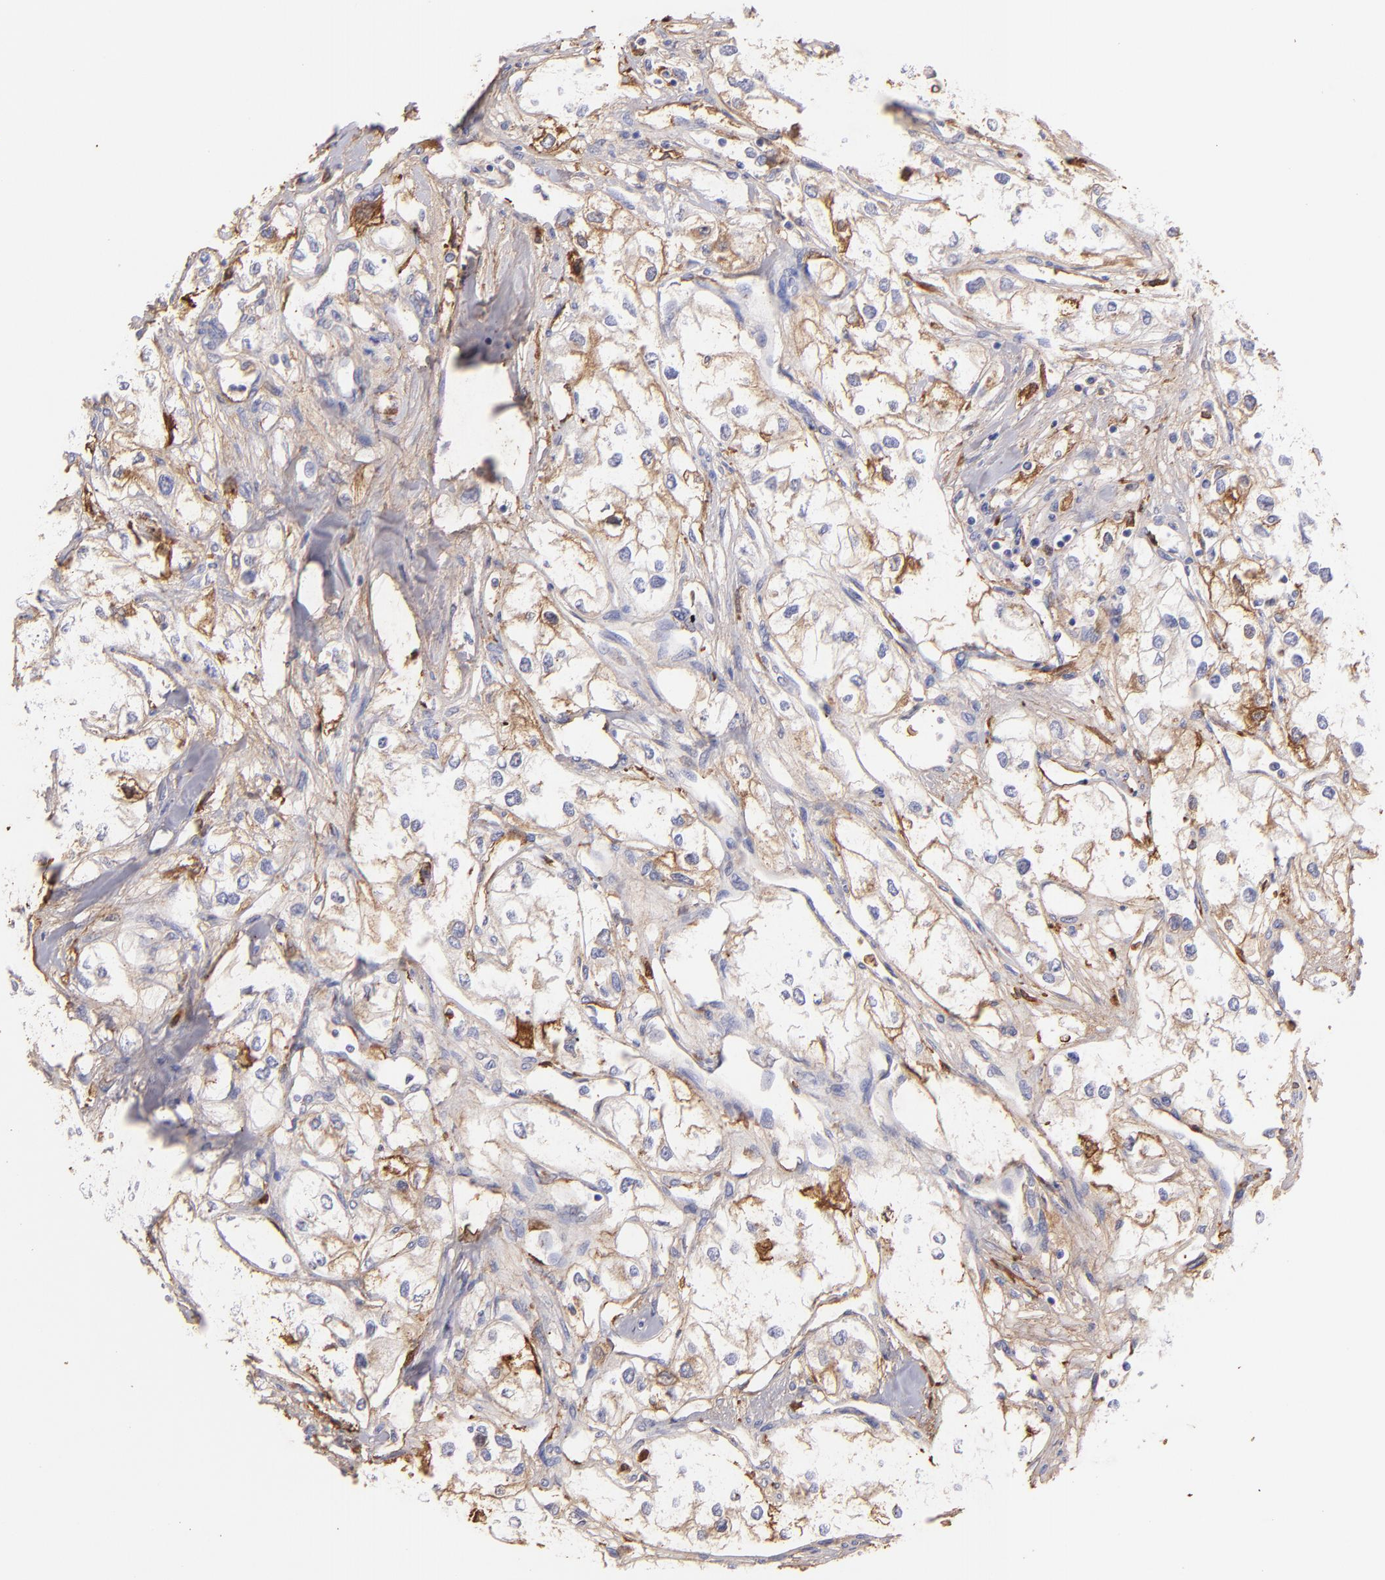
{"staining": {"intensity": "negative", "quantity": "none", "location": "none"}, "tissue": "renal cancer", "cell_type": "Tumor cells", "image_type": "cancer", "snomed": [{"axis": "morphology", "description": "Adenocarcinoma, NOS"}, {"axis": "topography", "description": "Kidney"}], "caption": "DAB immunohistochemical staining of renal adenocarcinoma demonstrates no significant staining in tumor cells.", "gene": "FGB", "patient": {"sex": "male", "age": 57}}